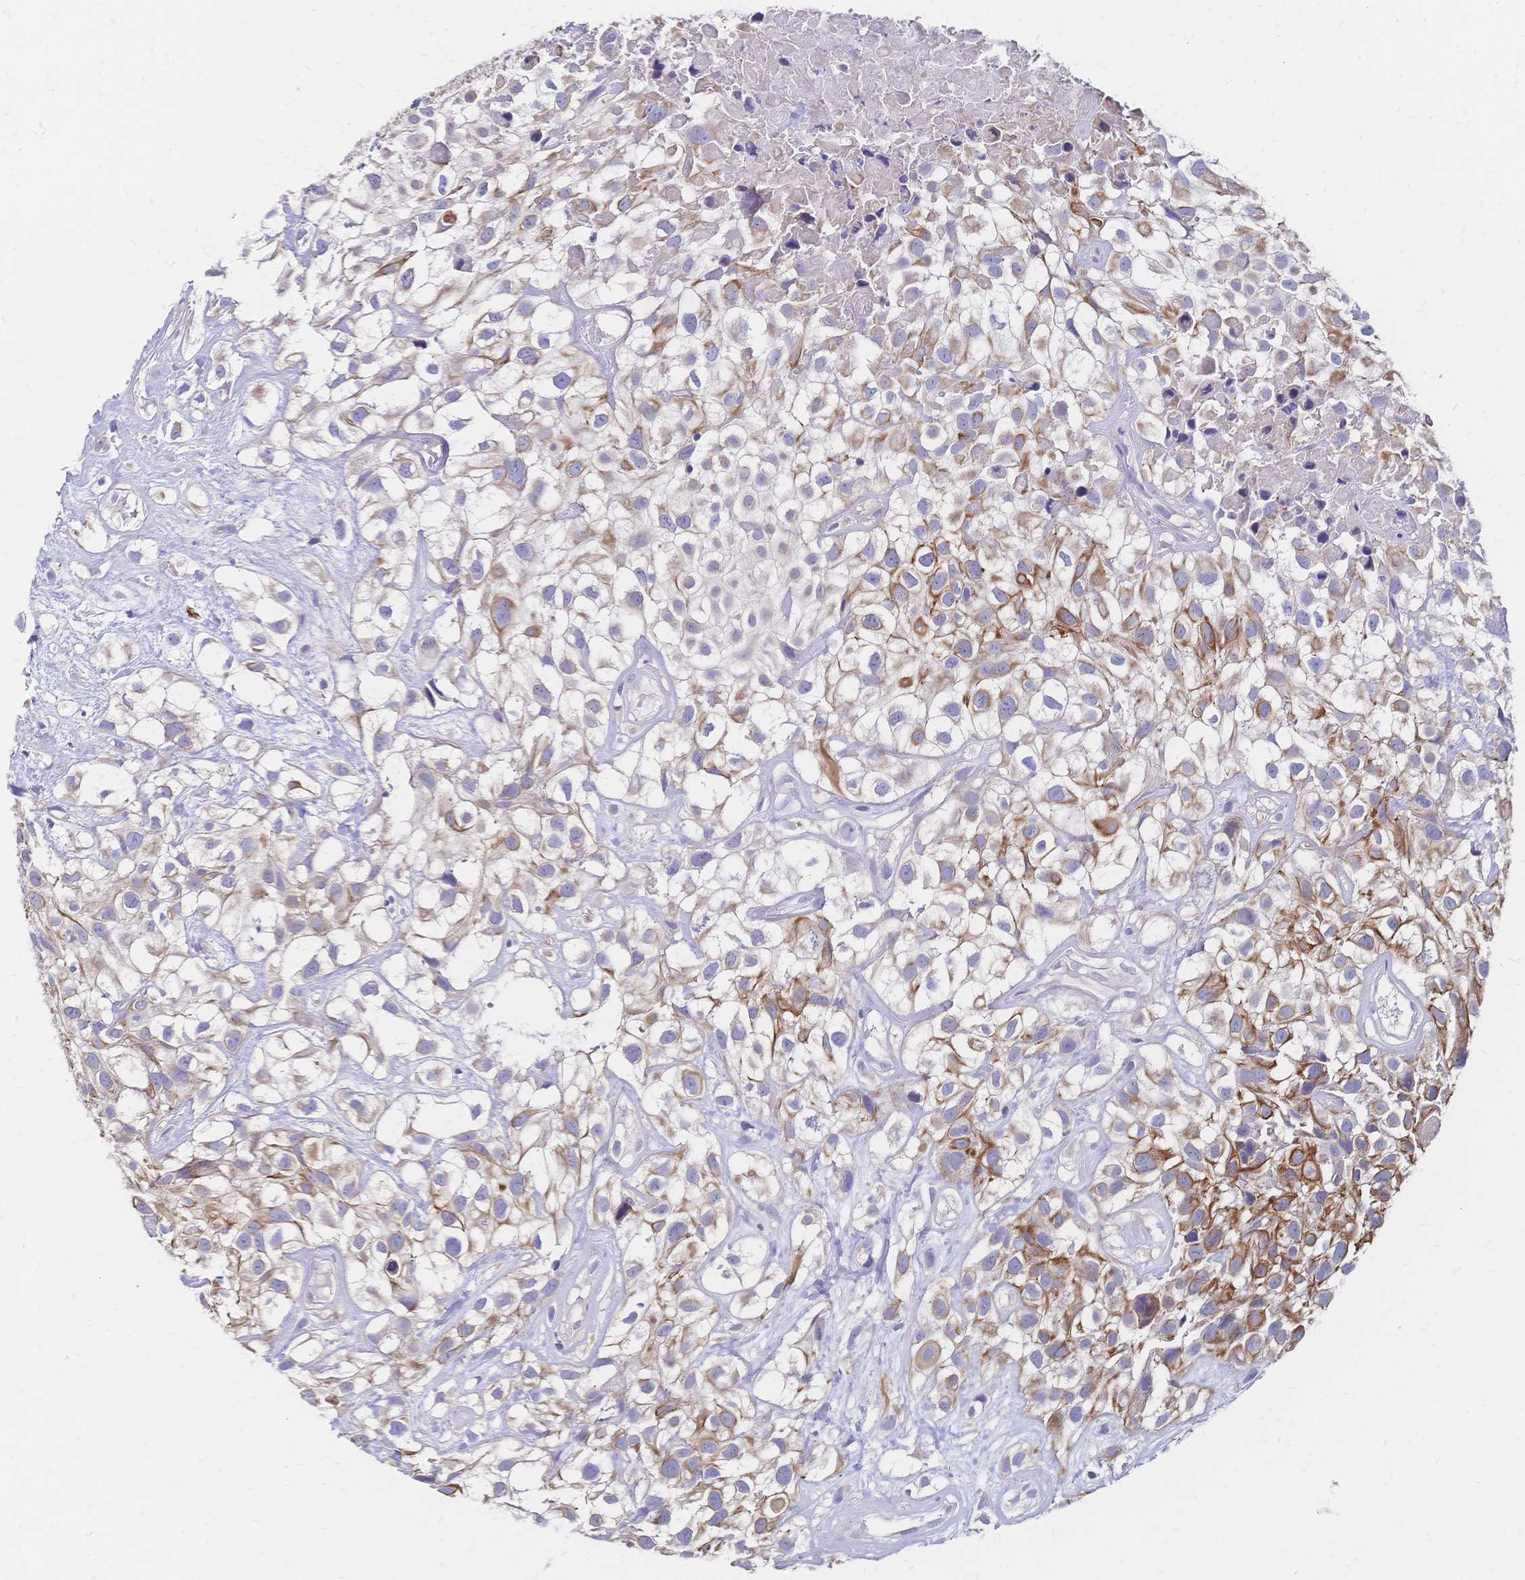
{"staining": {"intensity": "moderate", "quantity": "25%-75%", "location": "cytoplasmic/membranous"}, "tissue": "urothelial cancer", "cell_type": "Tumor cells", "image_type": "cancer", "snomed": [{"axis": "morphology", "description": "Urothelial carcinoma, High grade"}, {"axis": "topography", "description": "Urinary bladder"}], "caption": "Tumor cells display moderate cytoplasmic/membranous expression in approximately 25%-75% of cells in urothelial cancer. The staining was performed using DAB, with brown indicating positive protein expression. Nuclei are stained blue with hematoxylin.", "gene": "DTNB", "patient": {"sex": "male", "age": 56}}